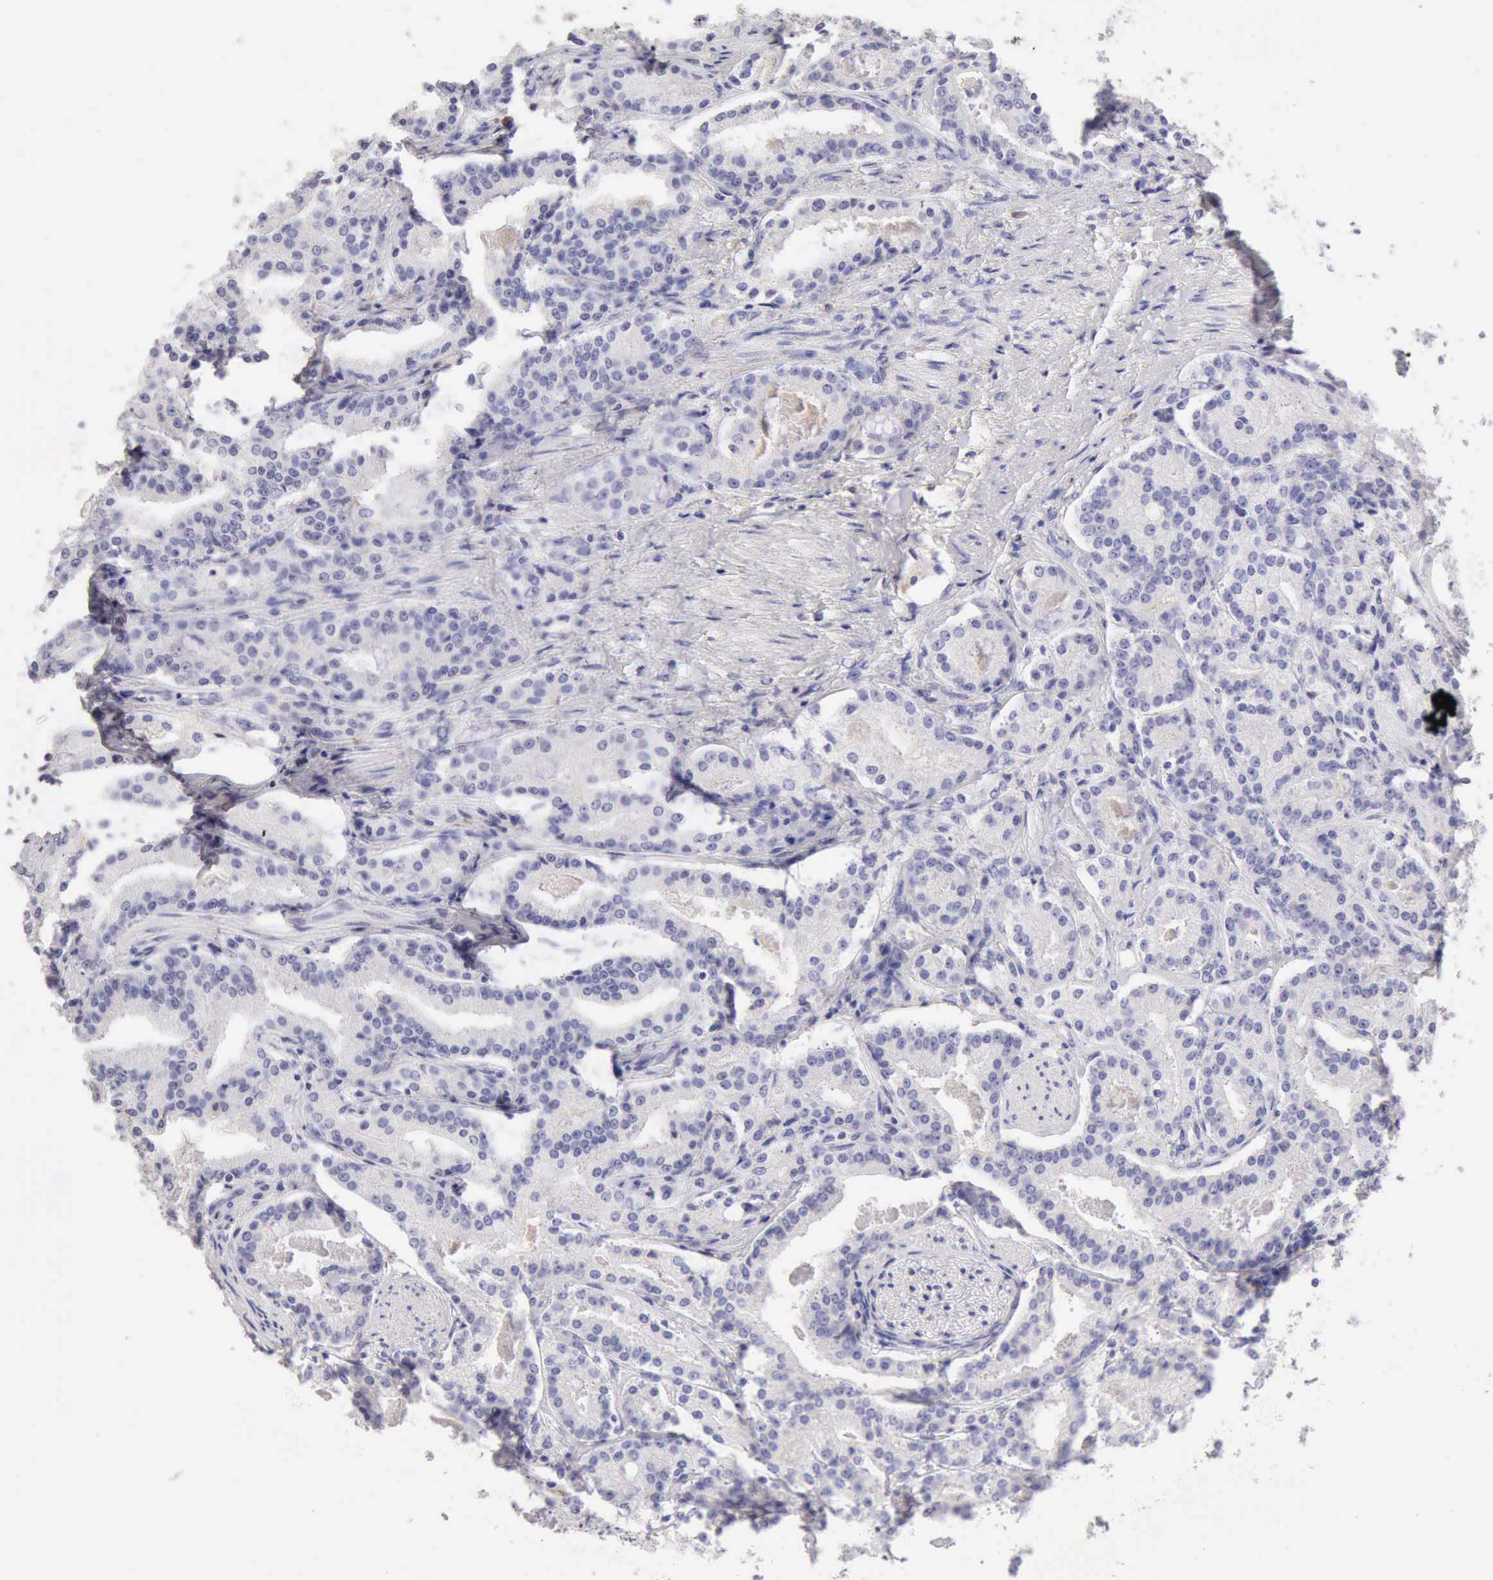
{"staining": {"intensity": "negative", "quantity": "none", "location": "none"}, "tissue": "prostate cancer", "cell_type": "Tumor cells", "image_type": "cancer", "snomed": [{"axis": "morphology", "description": "Adenocarcinoma, Medium grade"}, {"axis": "topography", "description": "Prostate"}], "caption": "Prostate cancer was stained to show a protein in brown. There is no significant staining in tumor cells.", "gene": "RNASE1", "patient": {"sex": "male", "age": 72}}